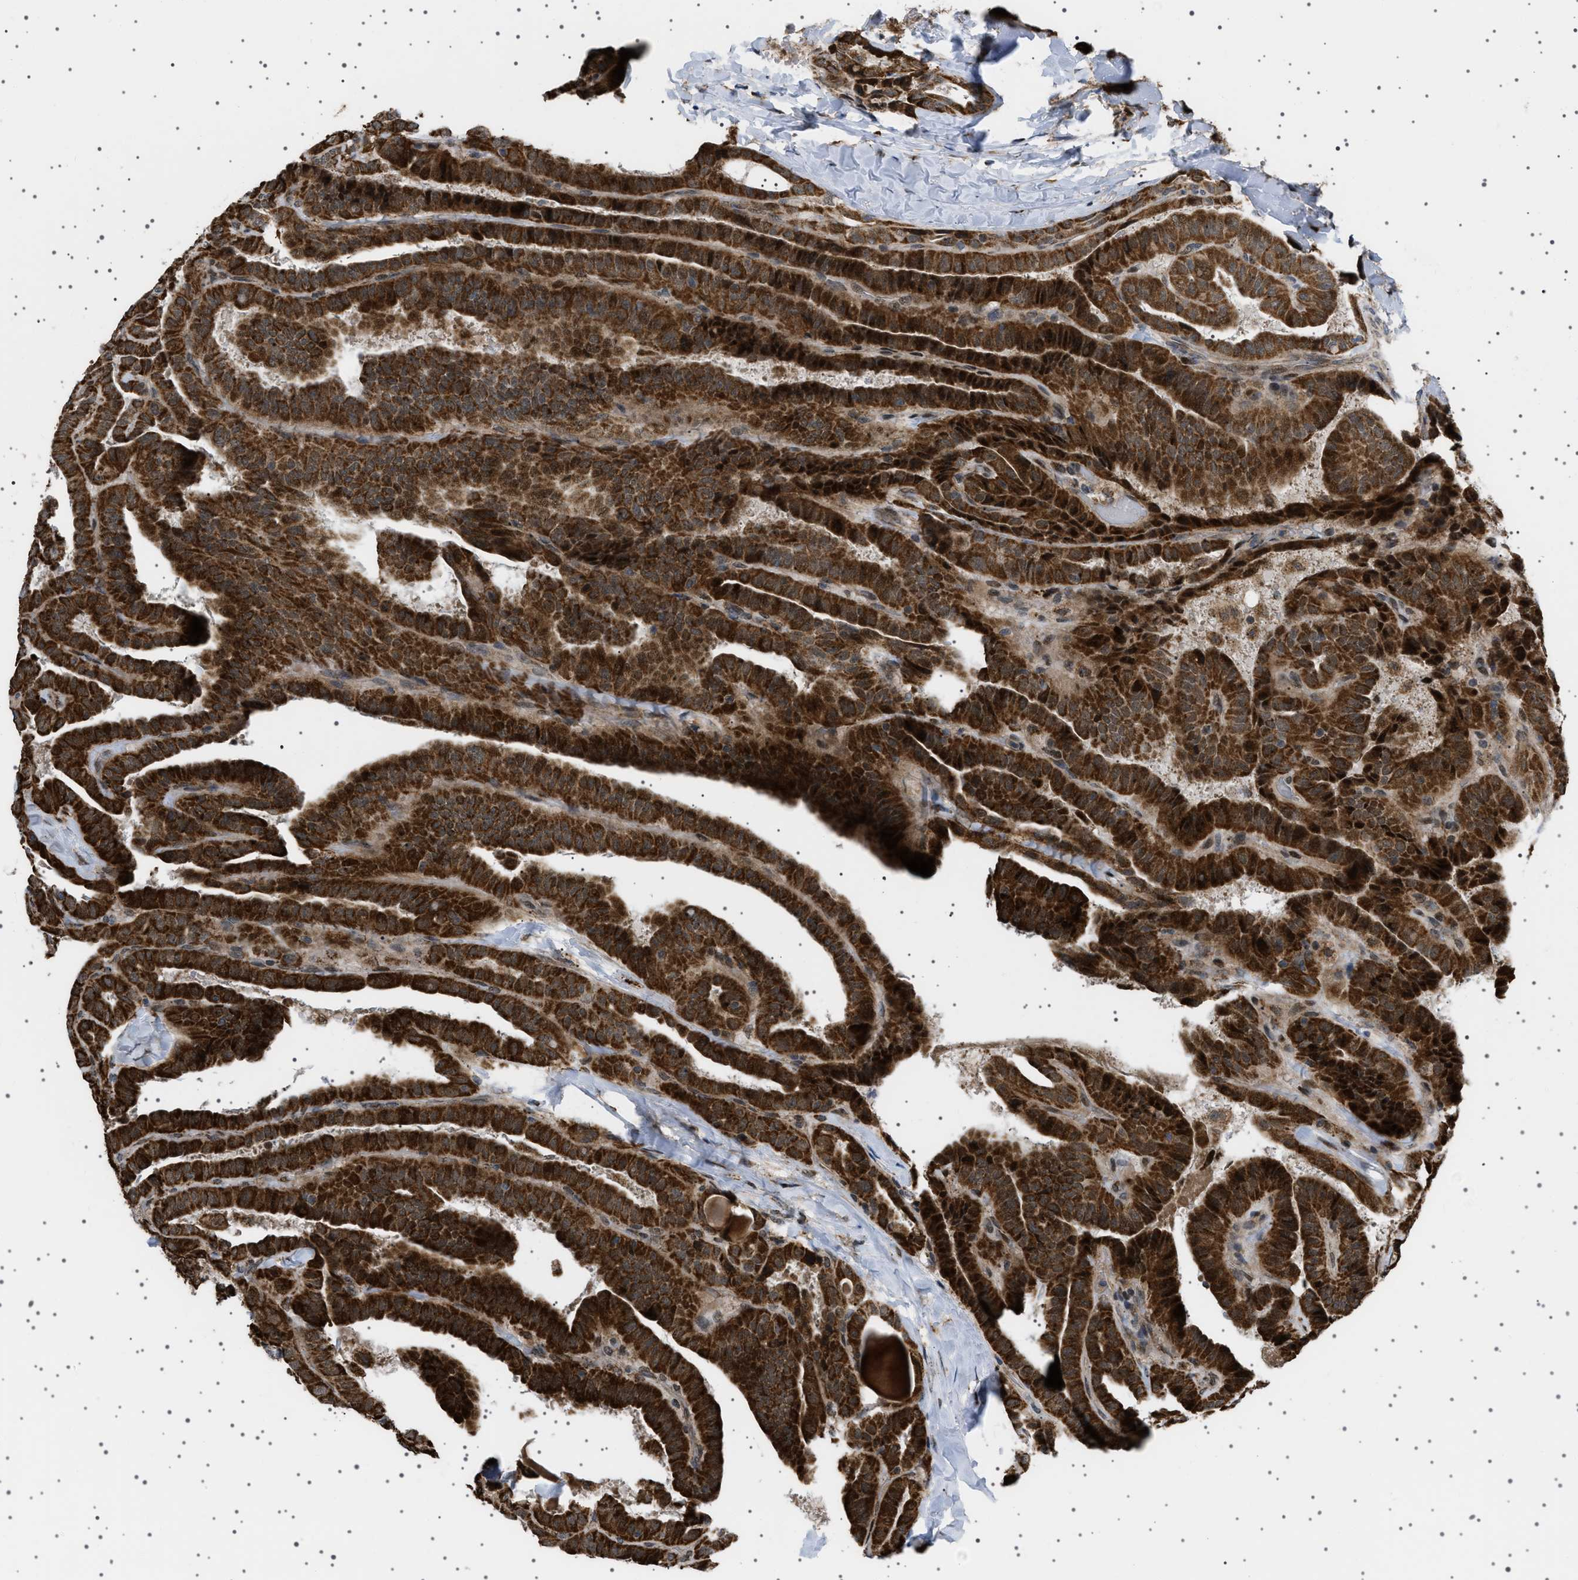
{"staining": {"intensity": "strong", "quantity": ">75%", "location": "cytoplasmic/membranous,nuclear"}, "tissue": "thyroid cancer", "cell_type": "Tumor cells", "image_type": "cancer", "snomed": [{"axis": "morphology", "description": "Papillary adenocarcinoma, NOS"}, {"axis": "topography", "description": "Thyroid gland"}], "caption": "Human thyroid cancer stained with a brown dye exhibits strong cytoplasmic/membranous and nuclear positive positivity in about >75% of tumor cells.", "gene": "MELK", "patient": {"sex": "male", "age": 77}}